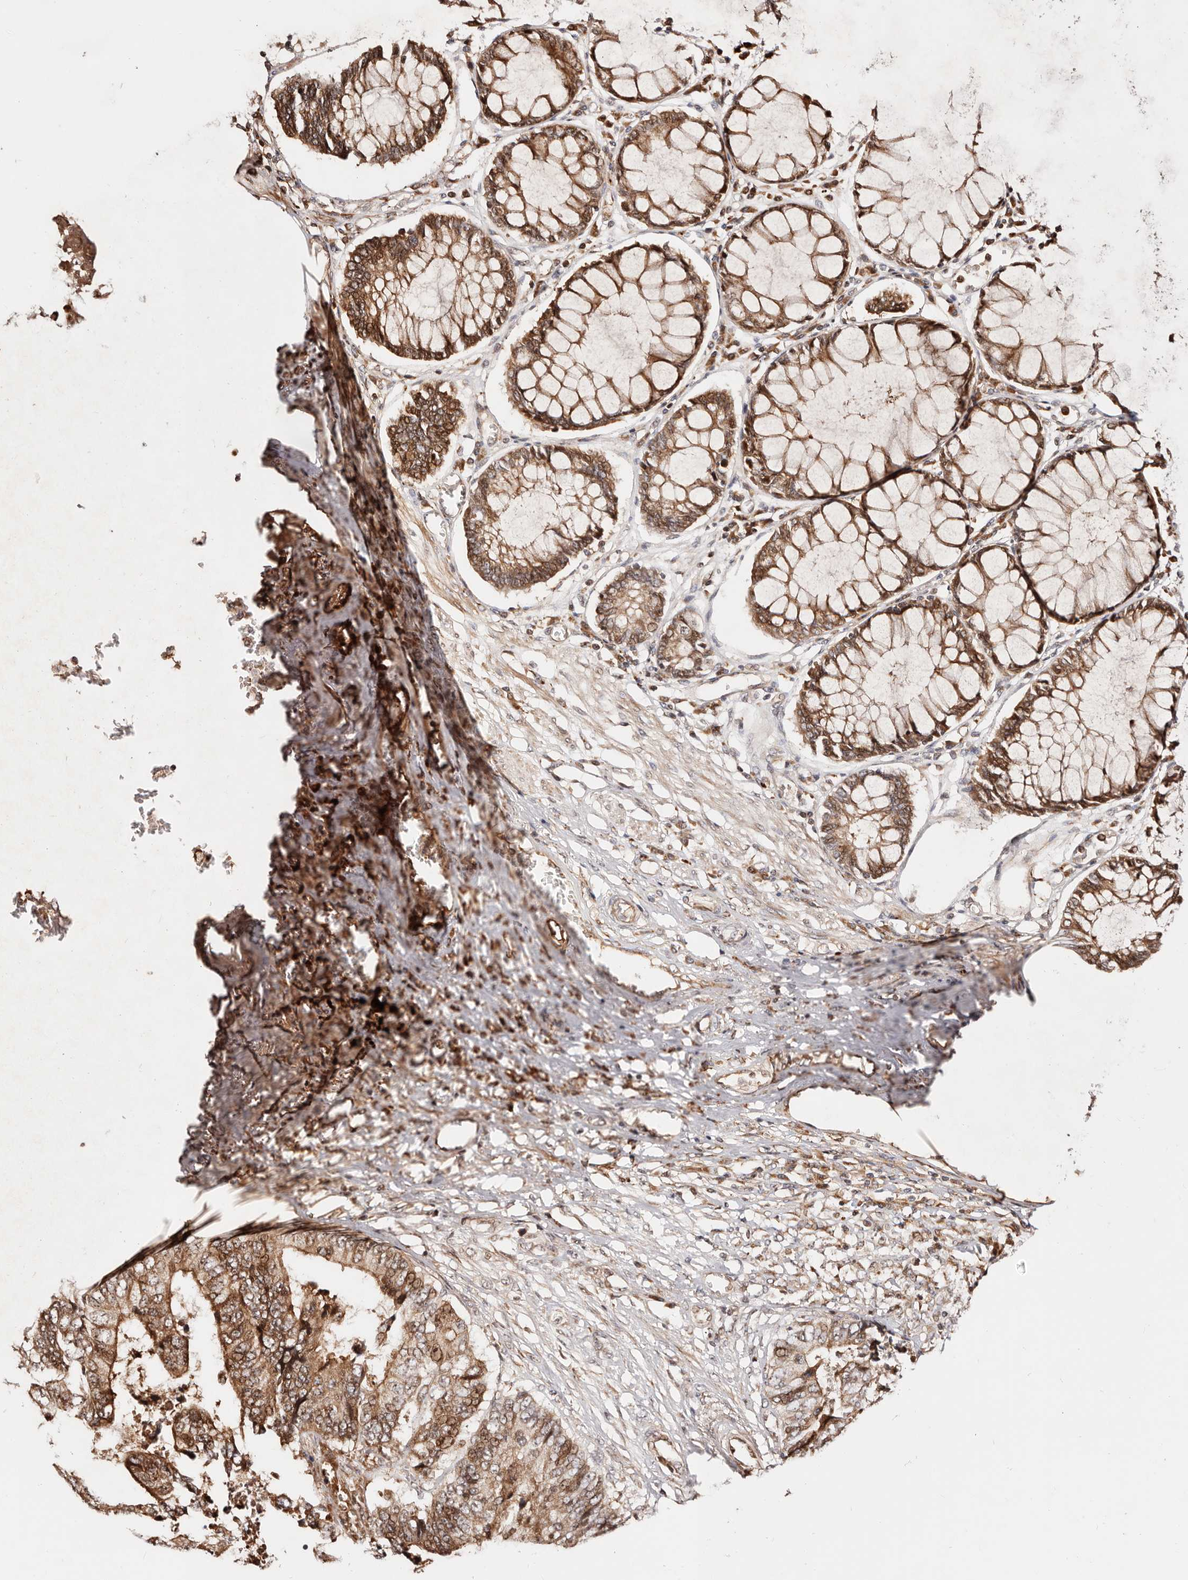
{"staining": {"intensity": "moderate", "quantity": ">75%", "location": "cytoplasmic/membranous,nuclear"}, "tissue": "colorectal cancer", "cell_type": "Tumor cells", "image_type": "cancer", "snomed": [{"axis": "morphology", "description": "Adenocarcinoma, NOS"}, {"axis": "topography", "description": "Rectum"}], "caption": "A medium amount of moderate cytoplasmic/membranous and nuclear expression is present in approximately >75% of tumor cells in colorectal cancer (adenocarcinoma) tissue.", "gene": "PTPN22", "patient": {"sex": "male", "age": 84}}